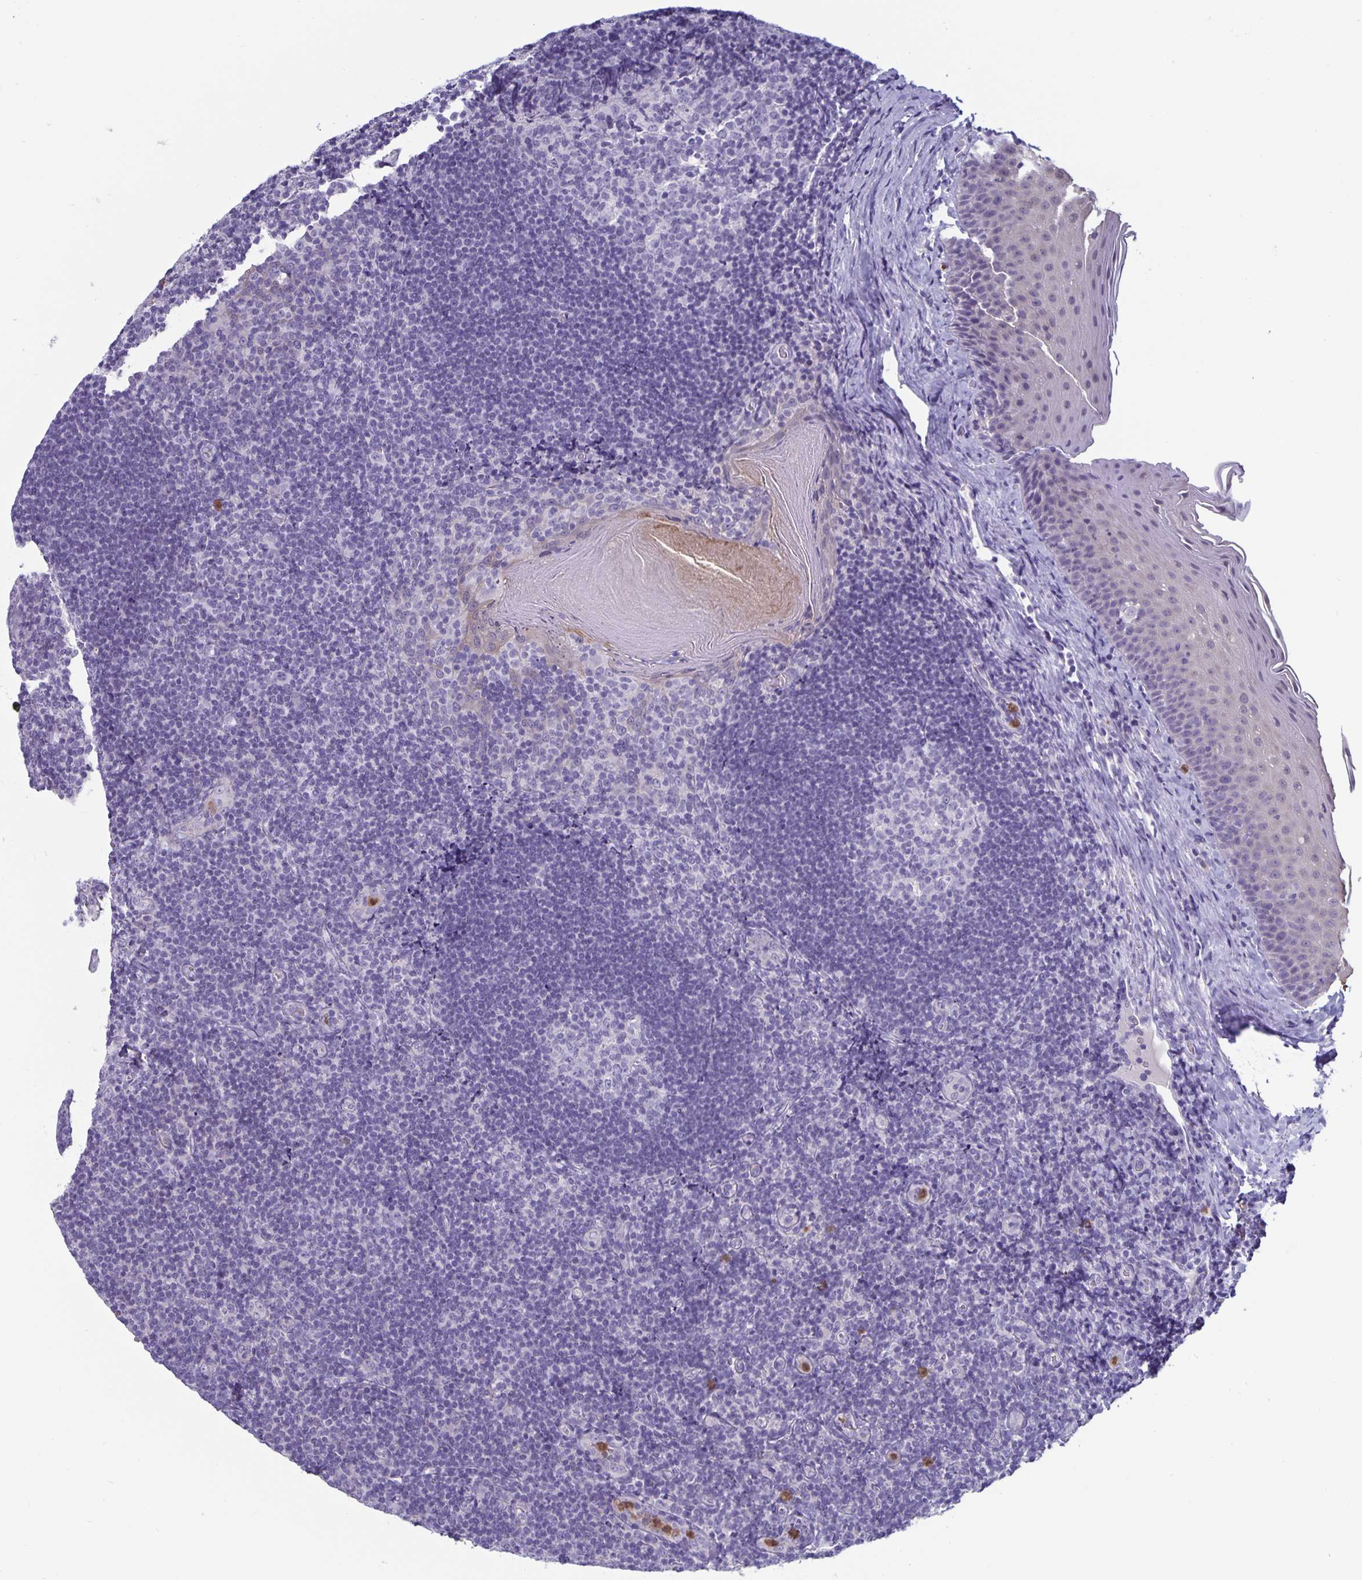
{"staining": {"intensity": "negative", "quantity": "none", "location": "none"}, "tissue": "tonsil", "cell_type": "Germinal center cells", "image_type": "normal", "snomed": [{"axis": "morphology", "description": "Normal tissue, NOS"}, {"axis": "topography", "description": "Tonsil"}], "caption": "Benign tonsil was stained to show a protein in brown. There is no significant positivity in germinal center cells.", "gene": "PLCB3", "patient": {"sex": "male", "age": 17}}